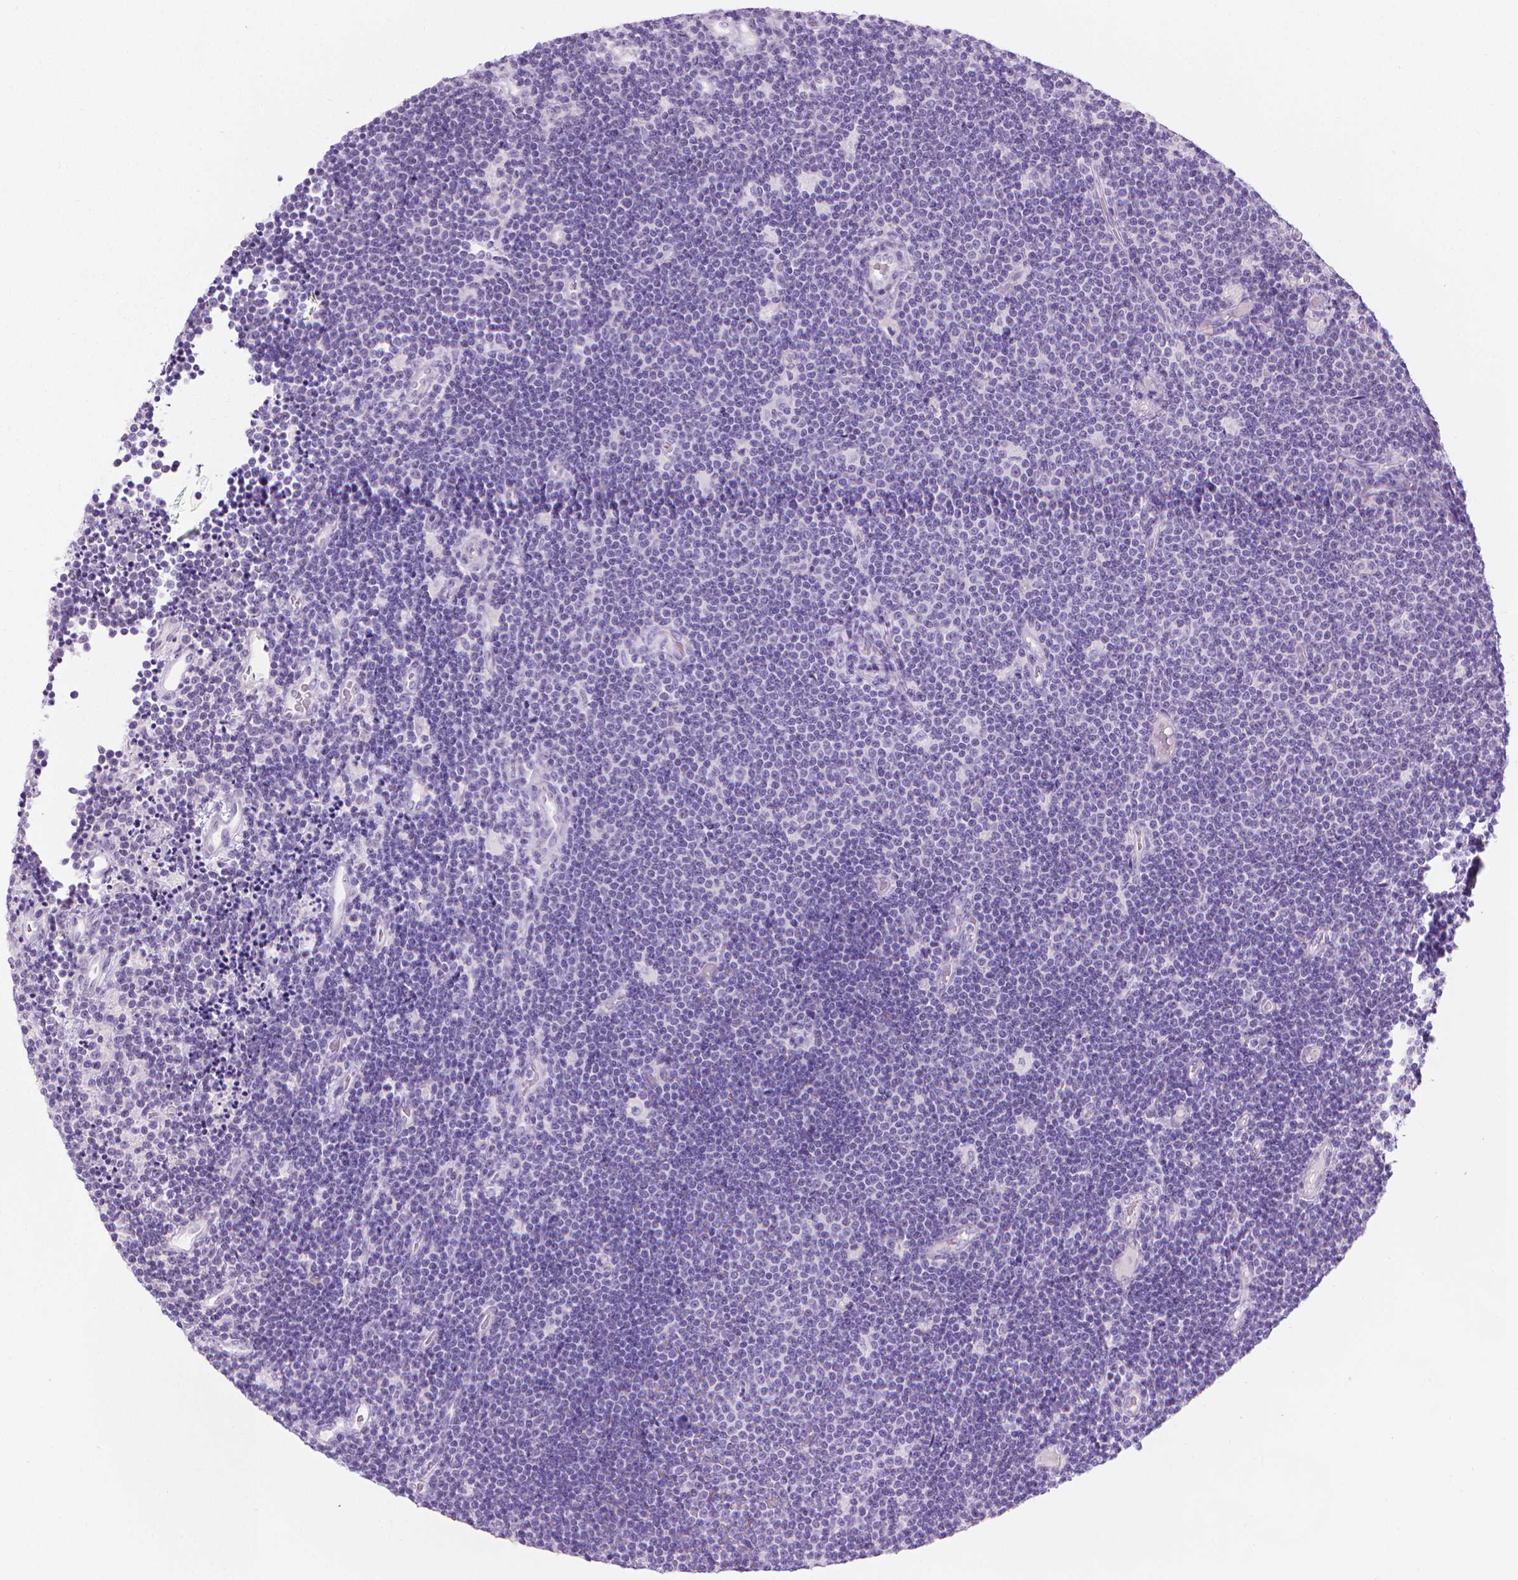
{"staining": {"intensity": "negative", "quantity": "none", "location": "none"}, "tissue": "lymphoma", "cell_type": "Tumor cells", "image_type": "cancer", "snomed": [{"axis": "morphology", "description": "Malignant lymphoma, non-Hodgkin's type, Low grade"}, {"axis": "topography", "description": "Brain"}], "caption": "Immunohistochemical staining of malignant lymphoma, non-Hodgkin's type (low-grade) shows no significant staining in tumor cells.", "gene": "SPAG6", "patient": {"sex": "female", "age": 66}}